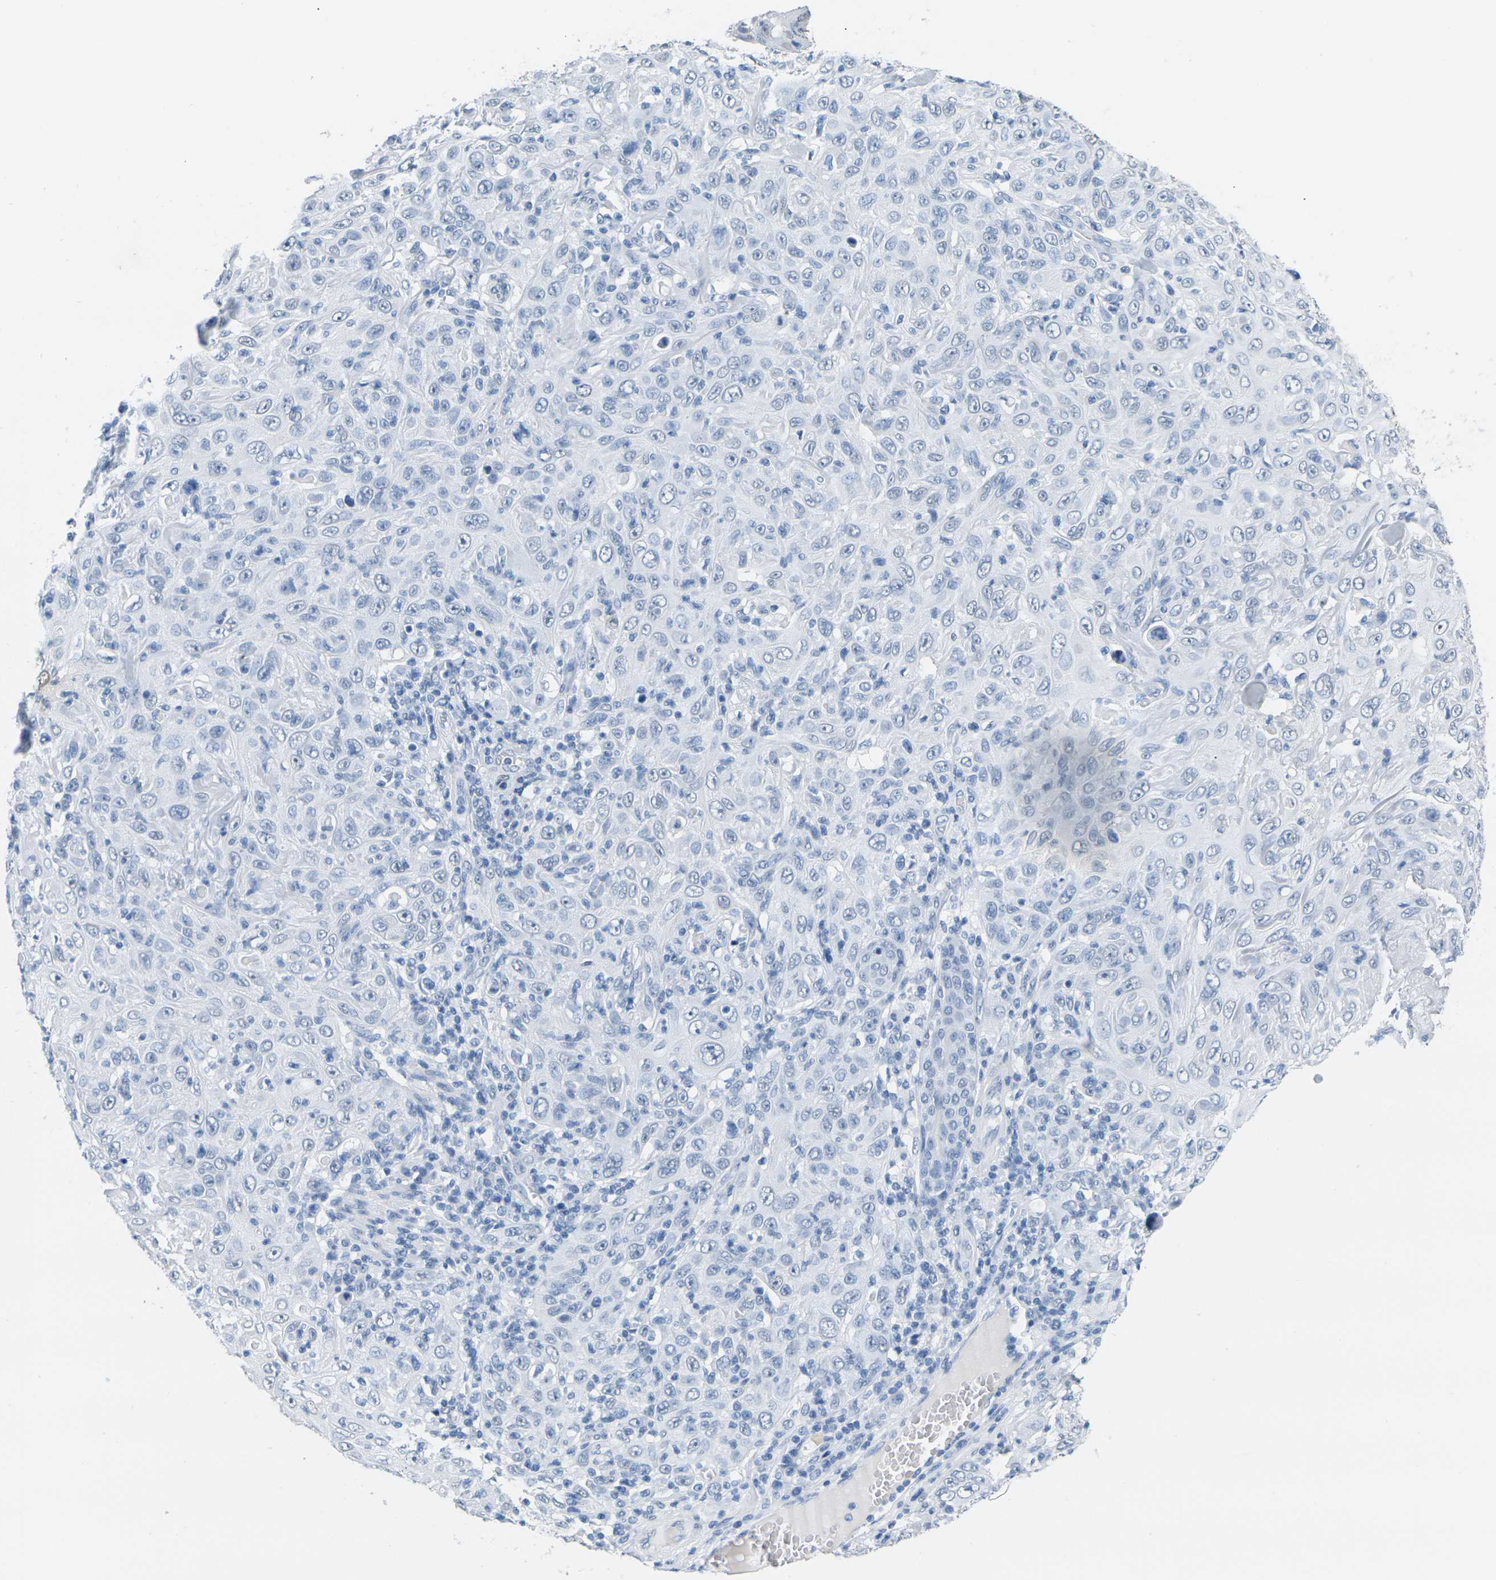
{"staining": {"intensity": "negative", "quantity": "none", "location": "none"}, "tissue": "skin cancer", "cell_type": "Tumor cells", "image_type": "cancer", "snomed": [{"axis": "morphology", "description": "Squamous cell carcinoma, NOS"}, {"axis": "topography", "description": "Skin"}], "caption": "IHC of human skin squamous cell carcinoma reveals no staining in tumor cells.", "gene": "CTAG1A", "patient": {"sex": "female", "age": 88}}